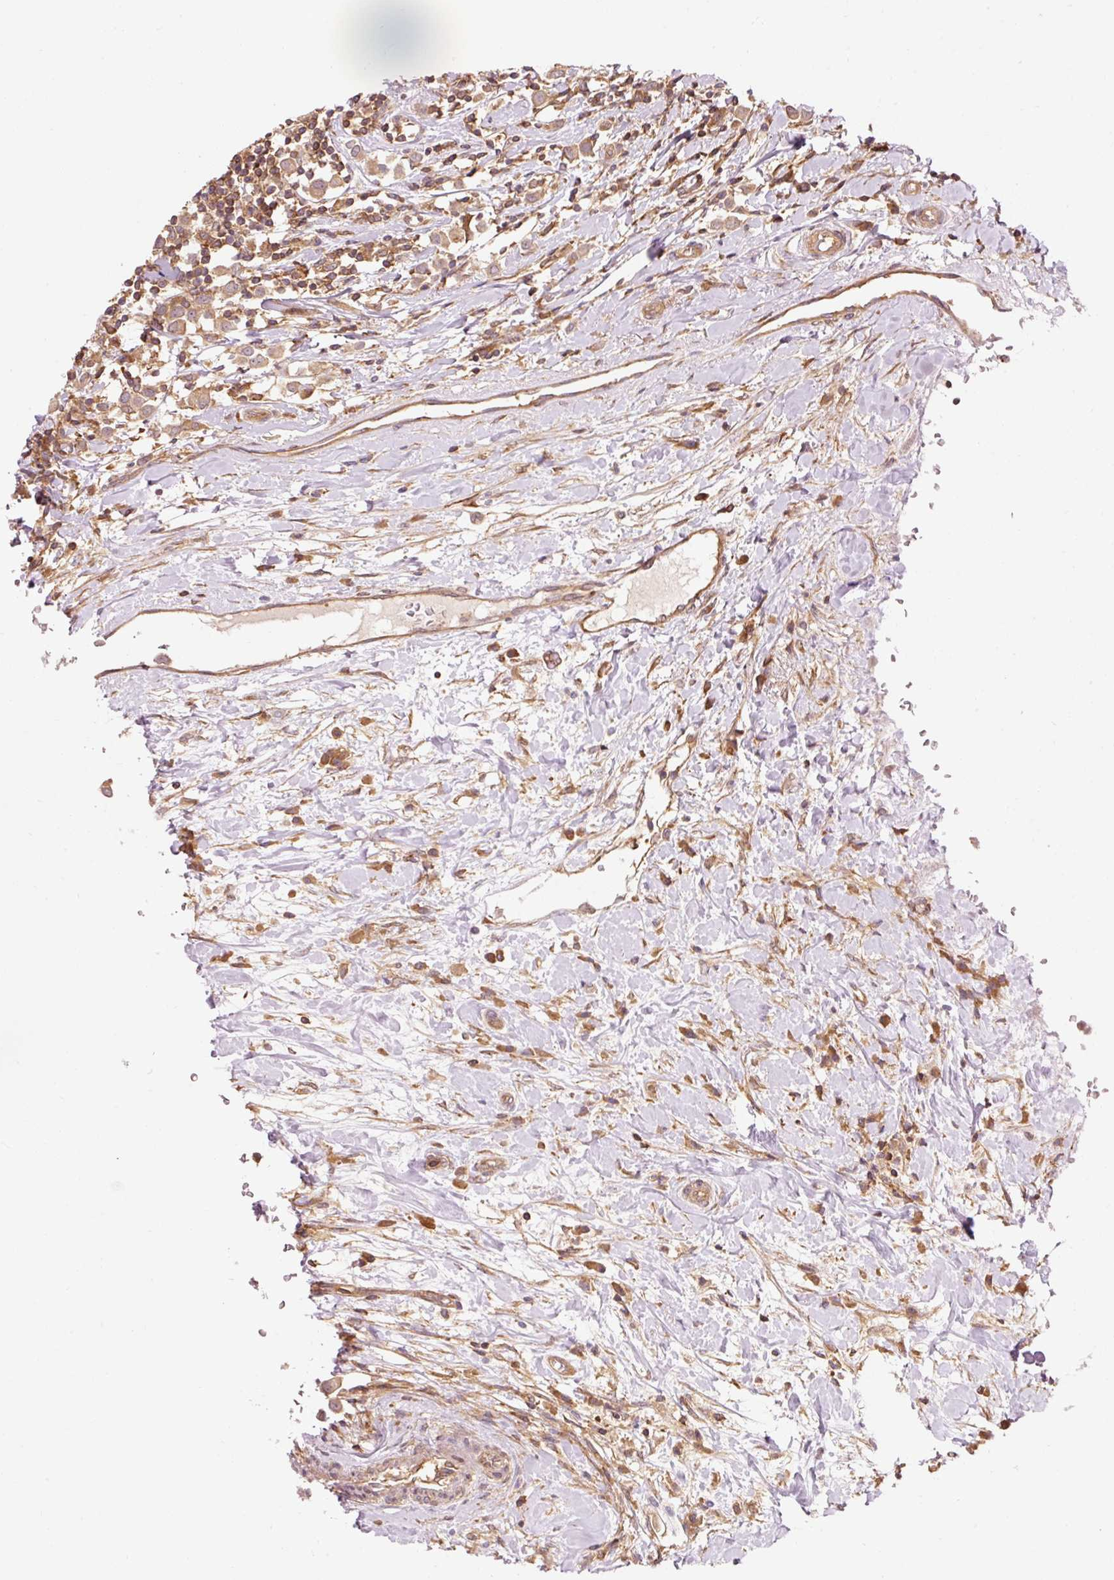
{"staining": {"intensity": "weak", "quantity": ">75%", "location": "cytoplasmic/membranous"}, "tissue": "breast cancer", "cell_type": "Tumor cells", "image_type": "cancer", "snomed": [{"axis": "morphology", "description": "Duct carcinoma"}, {"axis": "topography", "description": "Breast"}], "caption": "Immunohistochemical staining of human intraductal carcinoma (breast) shows weak cytoplasmic/membranous protein positivity in approximately >75% of tumor cells. Ihc stains the protein in brown and the nuclei are stained blue.", "gene": "PDAP1", "patient": {"sex": "female", "age": 61}}